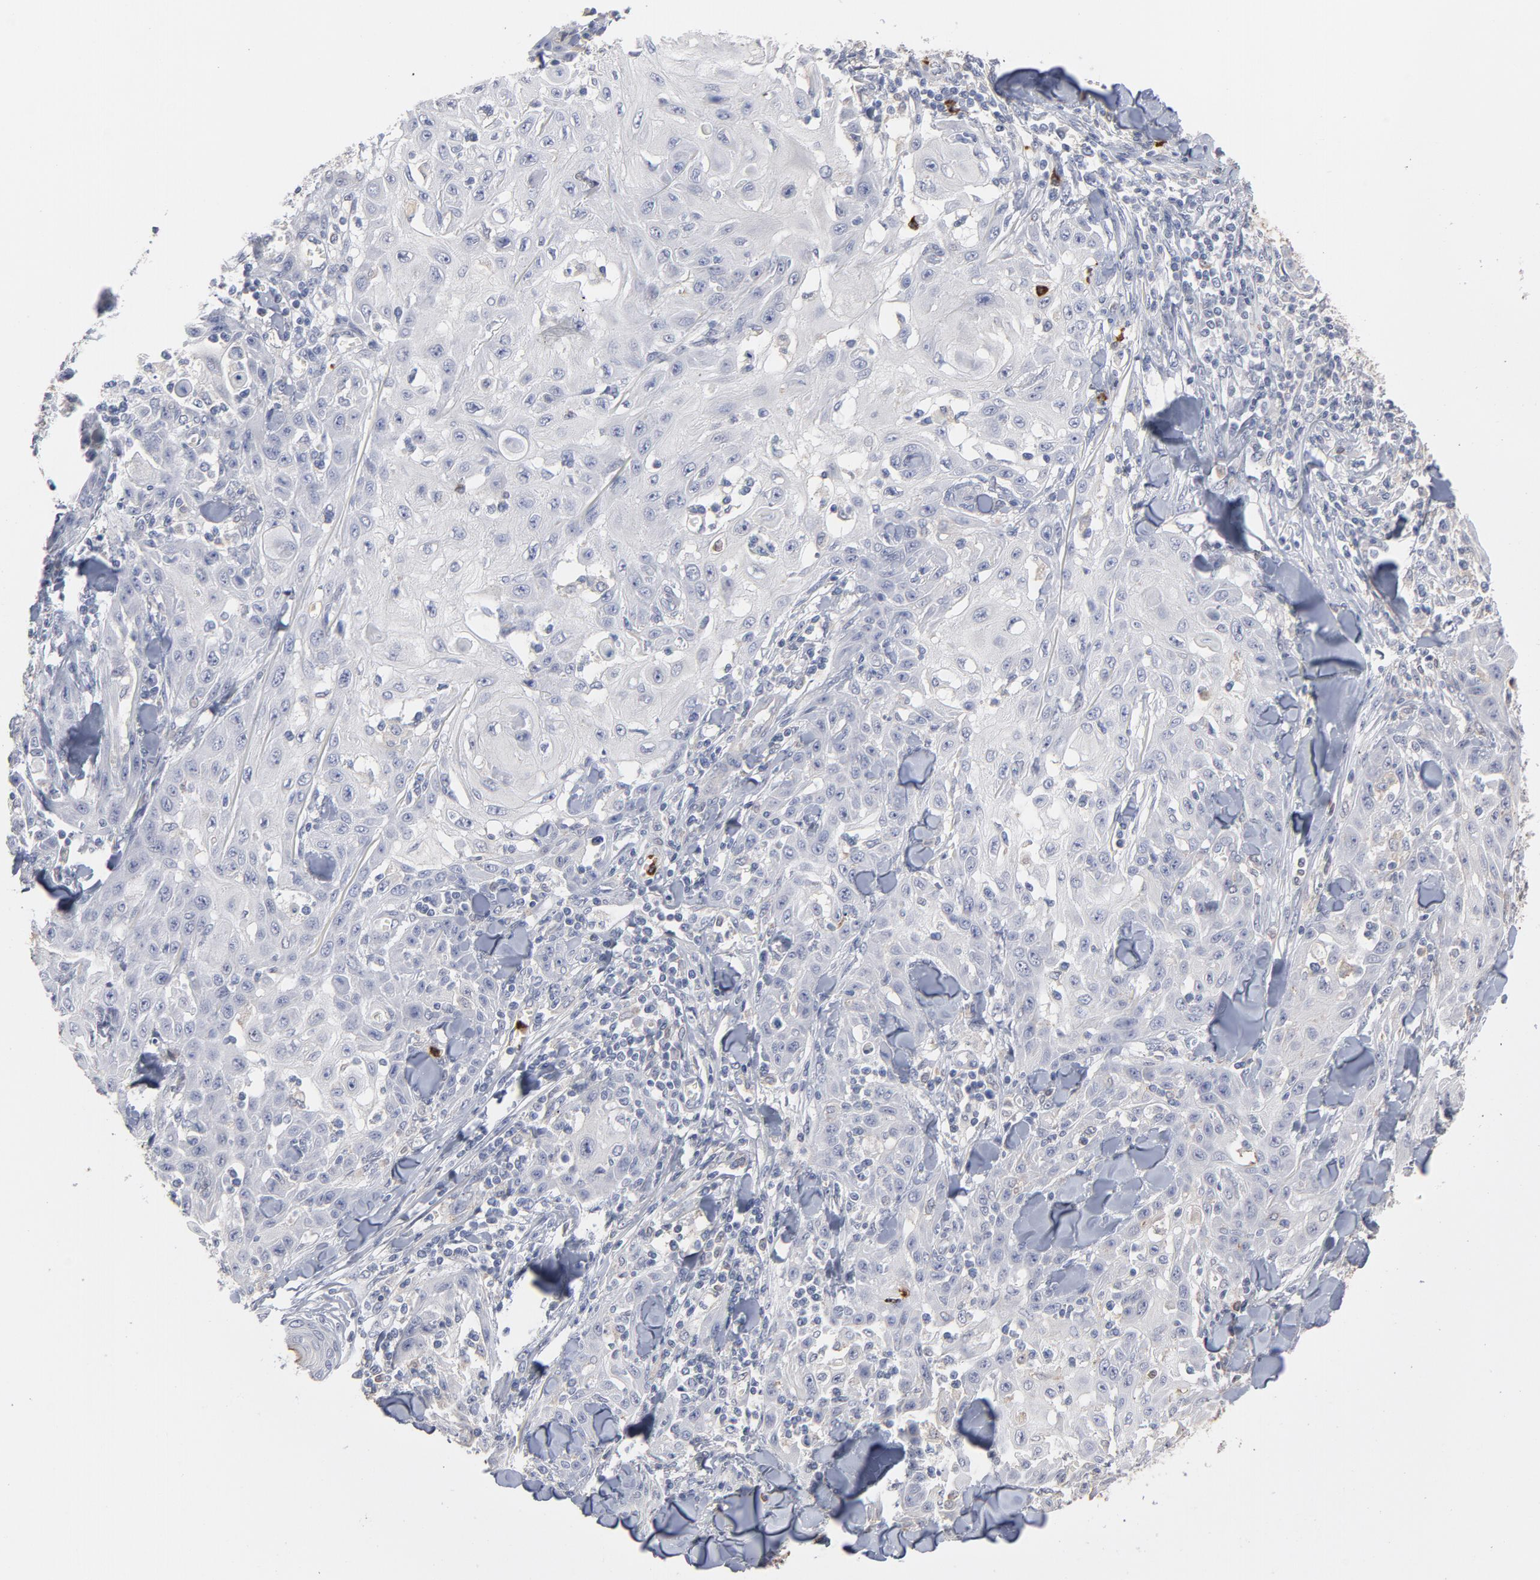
{"staining": {"intensity": "negative", "quantity": "none", "location": "none"}, "tissue": "skin cancer", "cell_type": "Tumor cells", "image_type": "cancer", "snomed": [{"axis": "morphology", "description": "Squamous cell carcinoma, NOS"}, {"axis": "topography", "description": "Skin"}], "caption": "Protein analysis of skin squamous cell carcinoma demonstrates no significant positivity in tumor cells.", "gene": "PNMA1", "patient": {"sex": "male", "age": 24}}